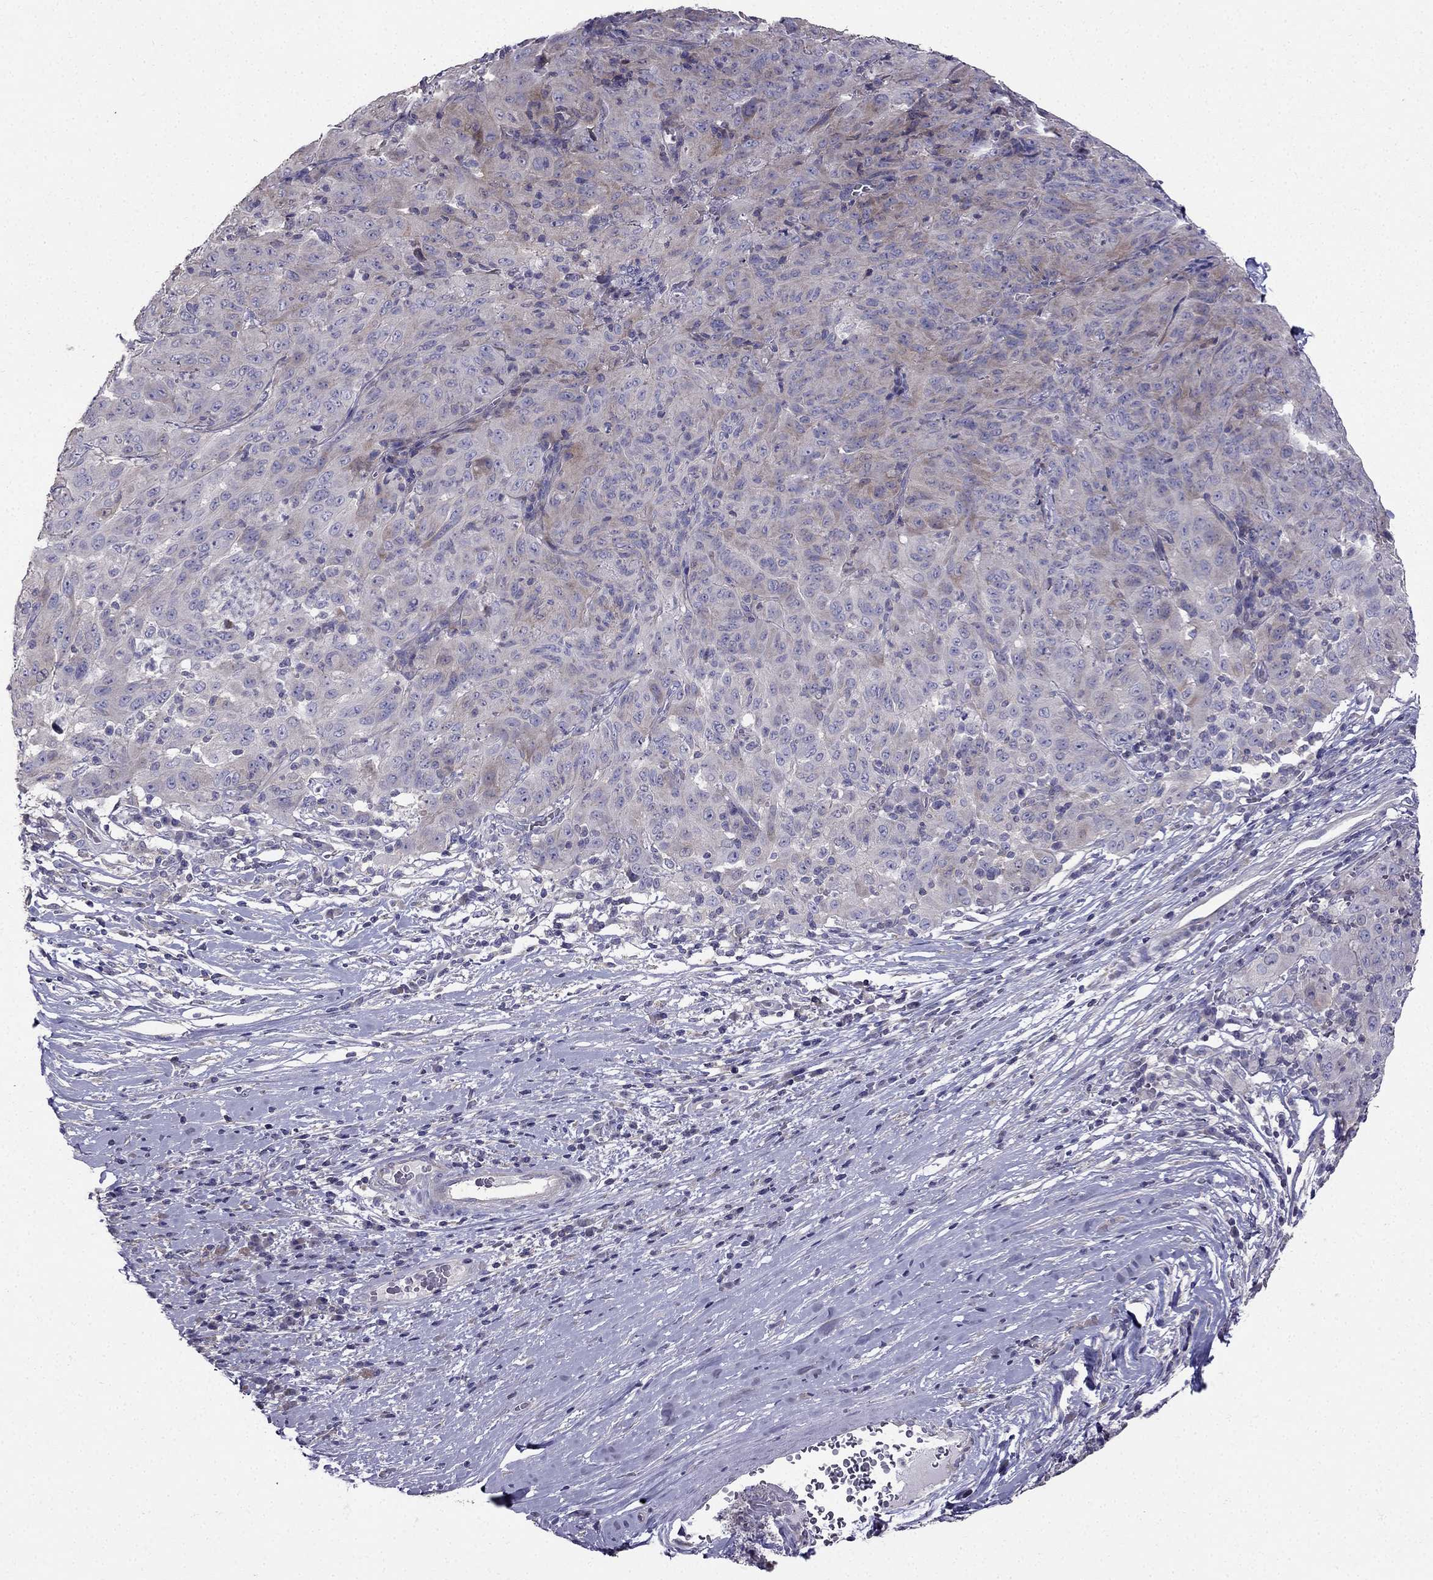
{"staining": {"intensity": "weak", "quantity": "<25%", "location": "cytoplasmic/membranous"}, "tissue": "pancreatic cancer", "cell_type": "Tumor cells", "image_type": "cancer", "snomed": [{"axis": "morphology", "description": "Adenocarcinoma, NOS"}, {"axis": "topography", "description": "Pancreas"}], "caption": "DAB immunohistochemical staining of pancreatic adenocarcinoma shows no significant expression in tumor cells. The staining was performed using DAB to visualize the protein expression in brown, while the nuclei were stained in blue with hematoxylin (Magnification: 20x).", "gene": "AS3MT", "patient": {"sex": "male", "age": 63}}